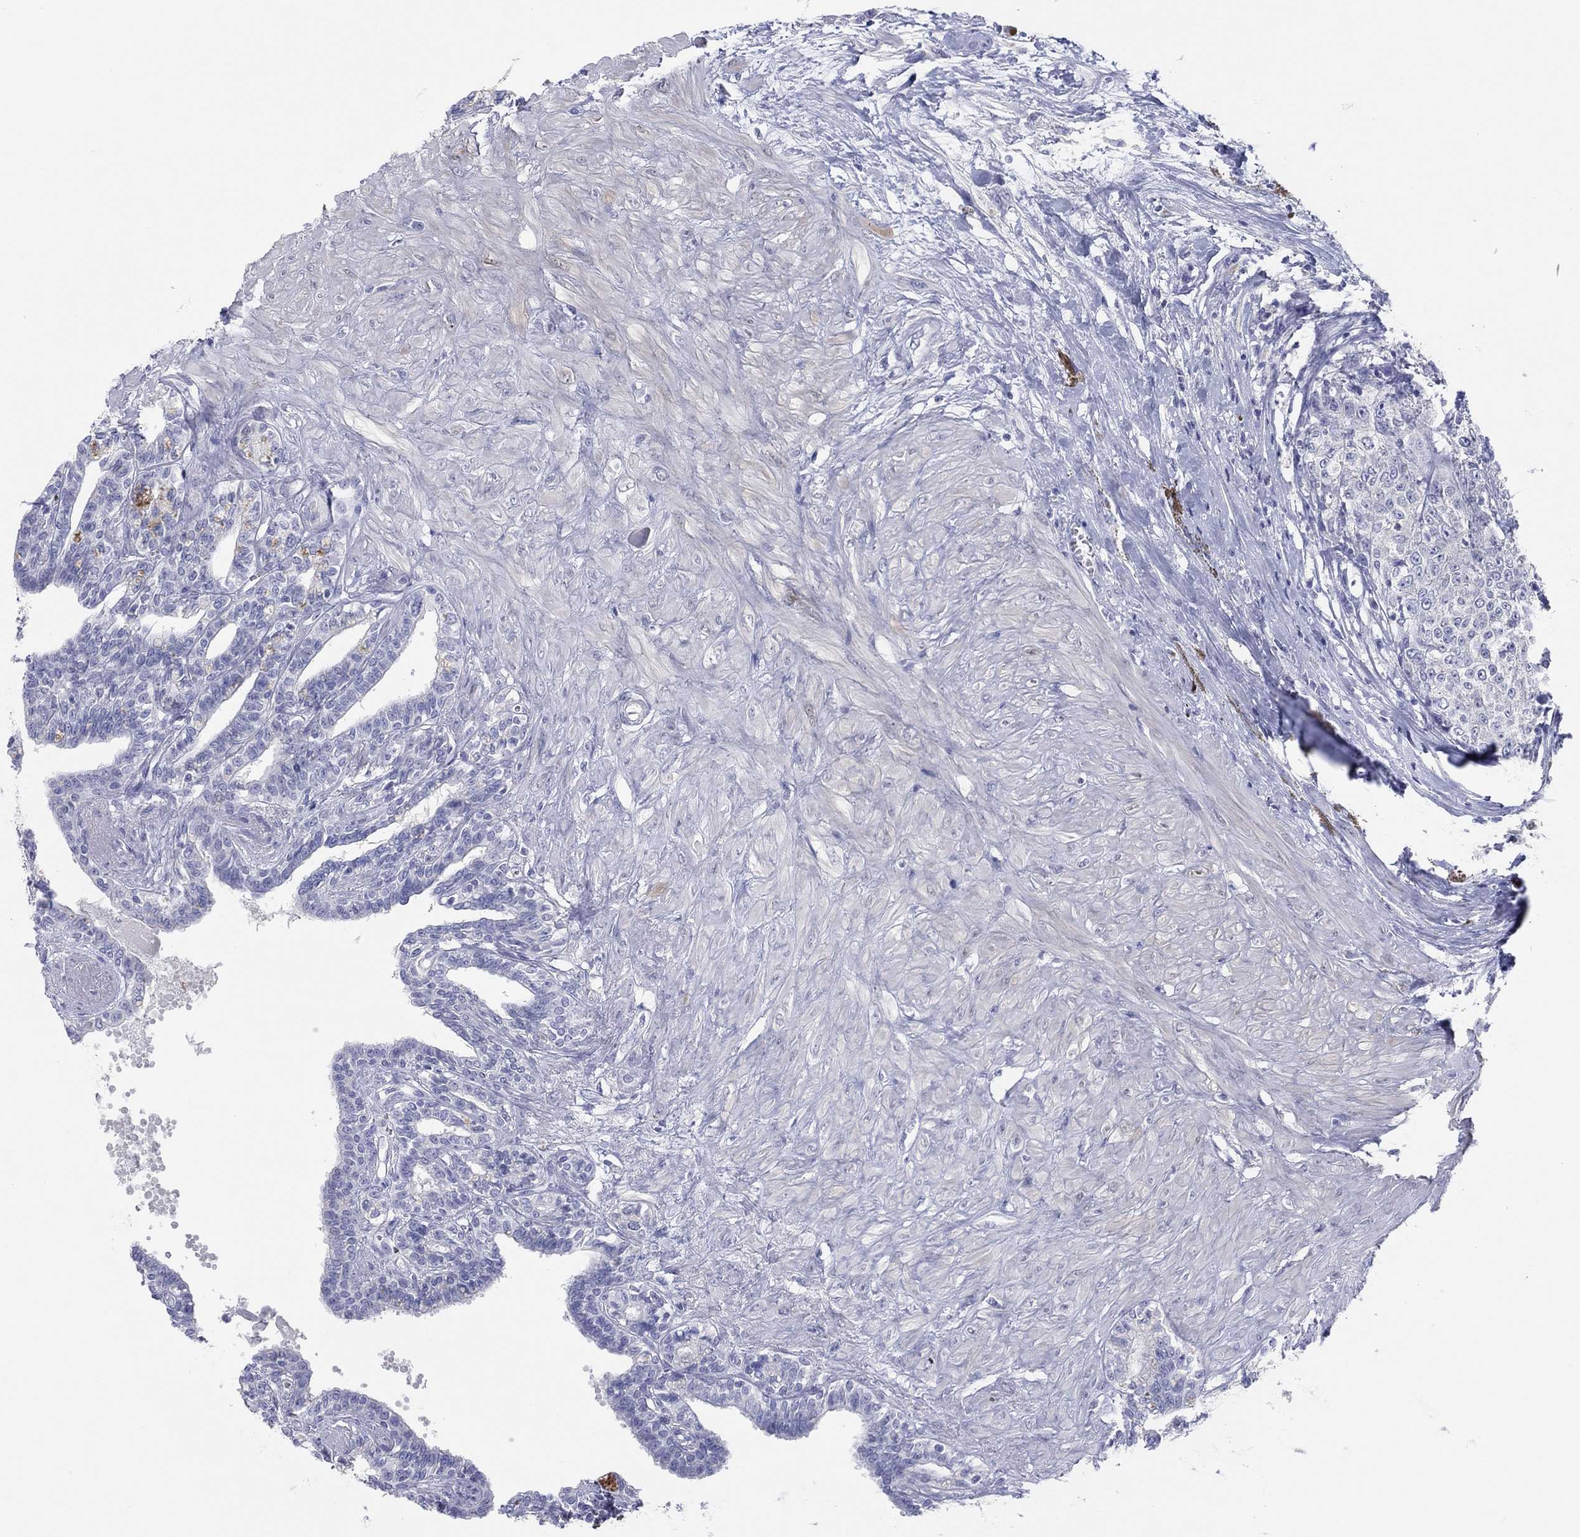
{"staining": {"intensity": "negative", "quantity": "none", "location": "none"}, "tissue": "seminal vesicle", "cell_type": "Glandular cells", "image_type": "normal", "snomed": [{"axis": "morphology", "description": "Normal tissue, NOS"}, {"axis": "morphology", "description": "Urothelial carcinoma, NOS"}, {"axis": "topography", "description": "Urinary bladder"}, {"axis": "topography", "description": "Seminal veicle"}], "caption": "Immunohistochemistry (IHC) of unremarkable seminal vesicle exhibits no staining in glandular cells.", "gene": "CPNE6", "patient": {"sex": "male", "age": 76}}